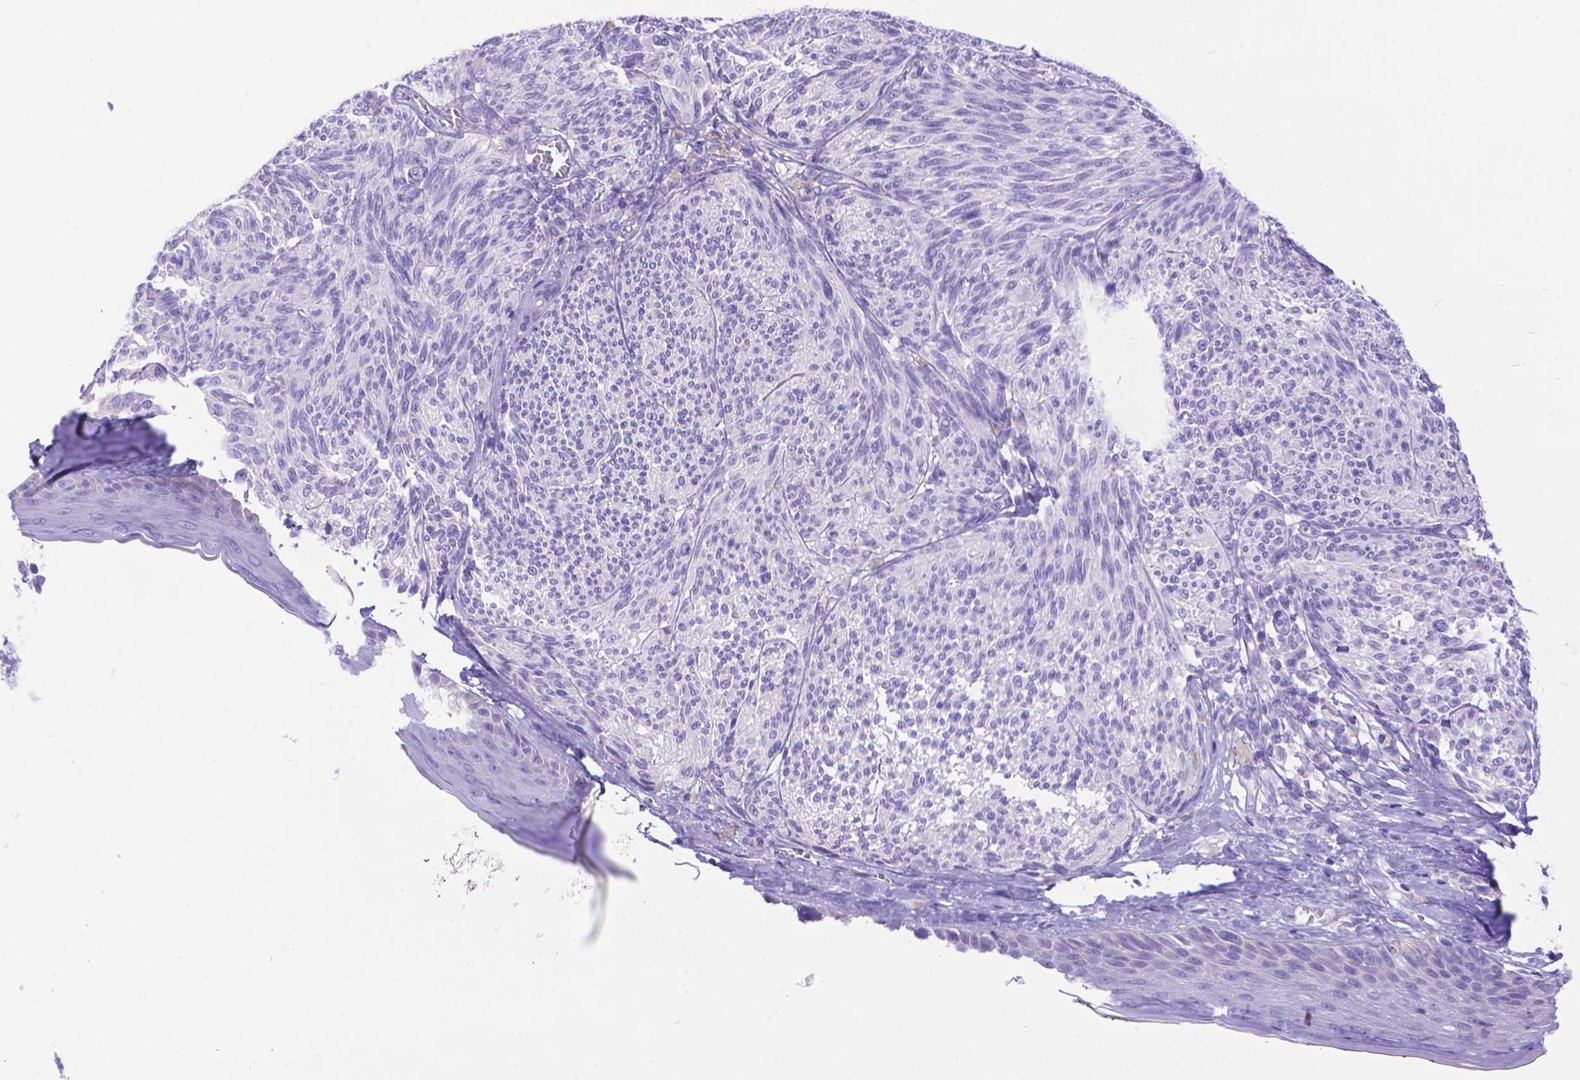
{"staining": {"intensity": "negative", "quantity": "none", "location": "none"}, "tissue": "melanoma", "cell_type": "Tumor cells", "image_type": "cancer", "snomed": [{"axis": "morphology", "description": "Malignant melanoma, NOS"}, {"axis": "topography", "description": "Skin"}], "caption": "Malignant melanoma was stained to show a protein in brown. There is no significant staining in tumor cells.", "gene": "DHRS2", "patient": {"sex": "male", "age": 79}}